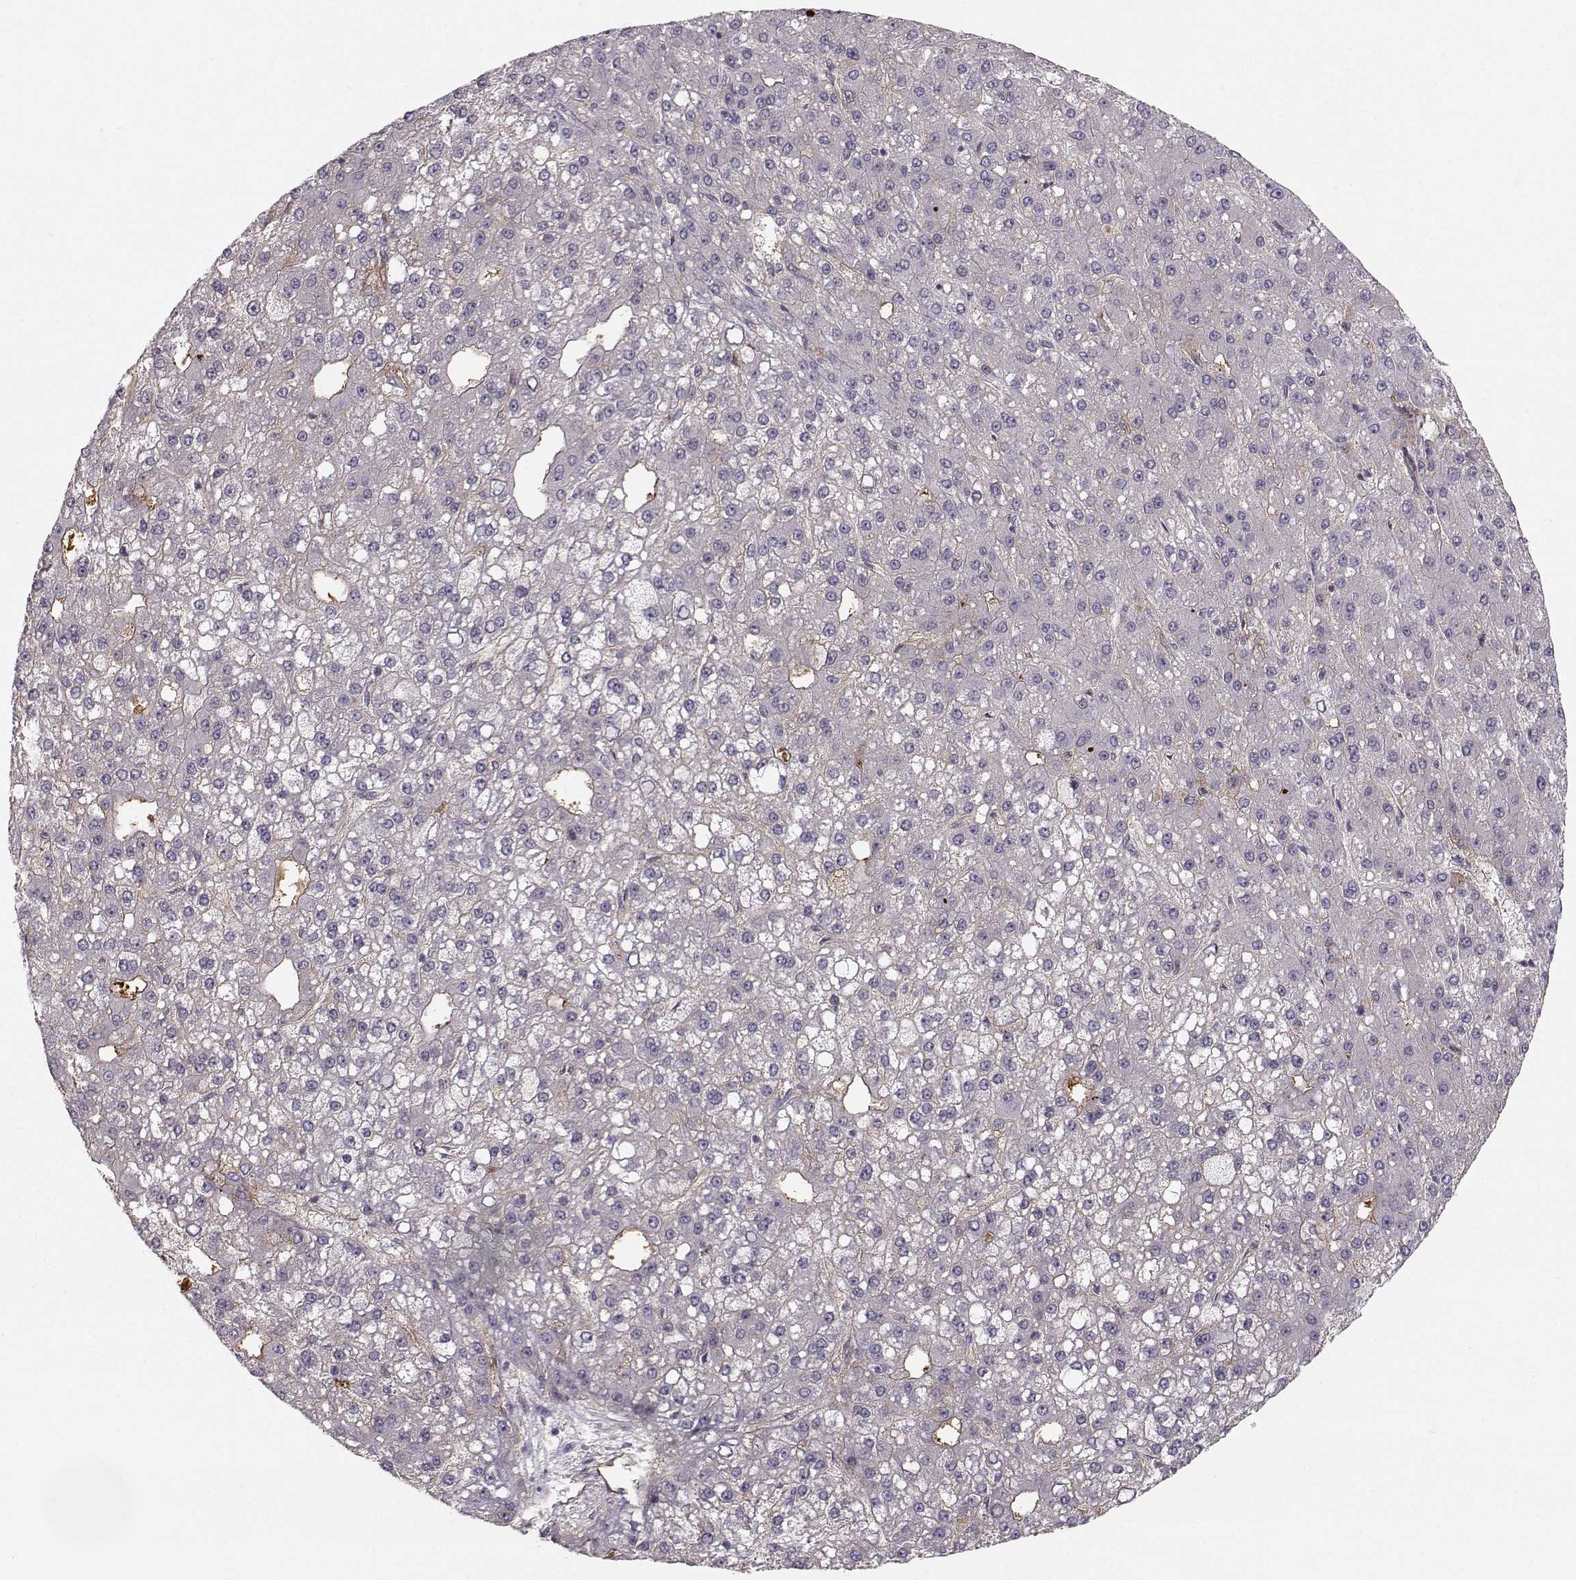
{"staining": {"intensity": "negative", "quantity": "none", "location": "none"}, "tissue": "liver cancer", "cell_type": "Tumor cells", "image_type": "cancer", "snomed": [{"axis": "morphology", "description": "Carcinoma, Hepatocellular, NOS"}, {"axis": "topography", "description": "Liver"}], "caption": "Liver cancer stained for a protein using immunohistochemistry (IHC) displays no staining tumor cells.", "gene": "OPRD1", "patient": {"sex": "male", "age": 67}}